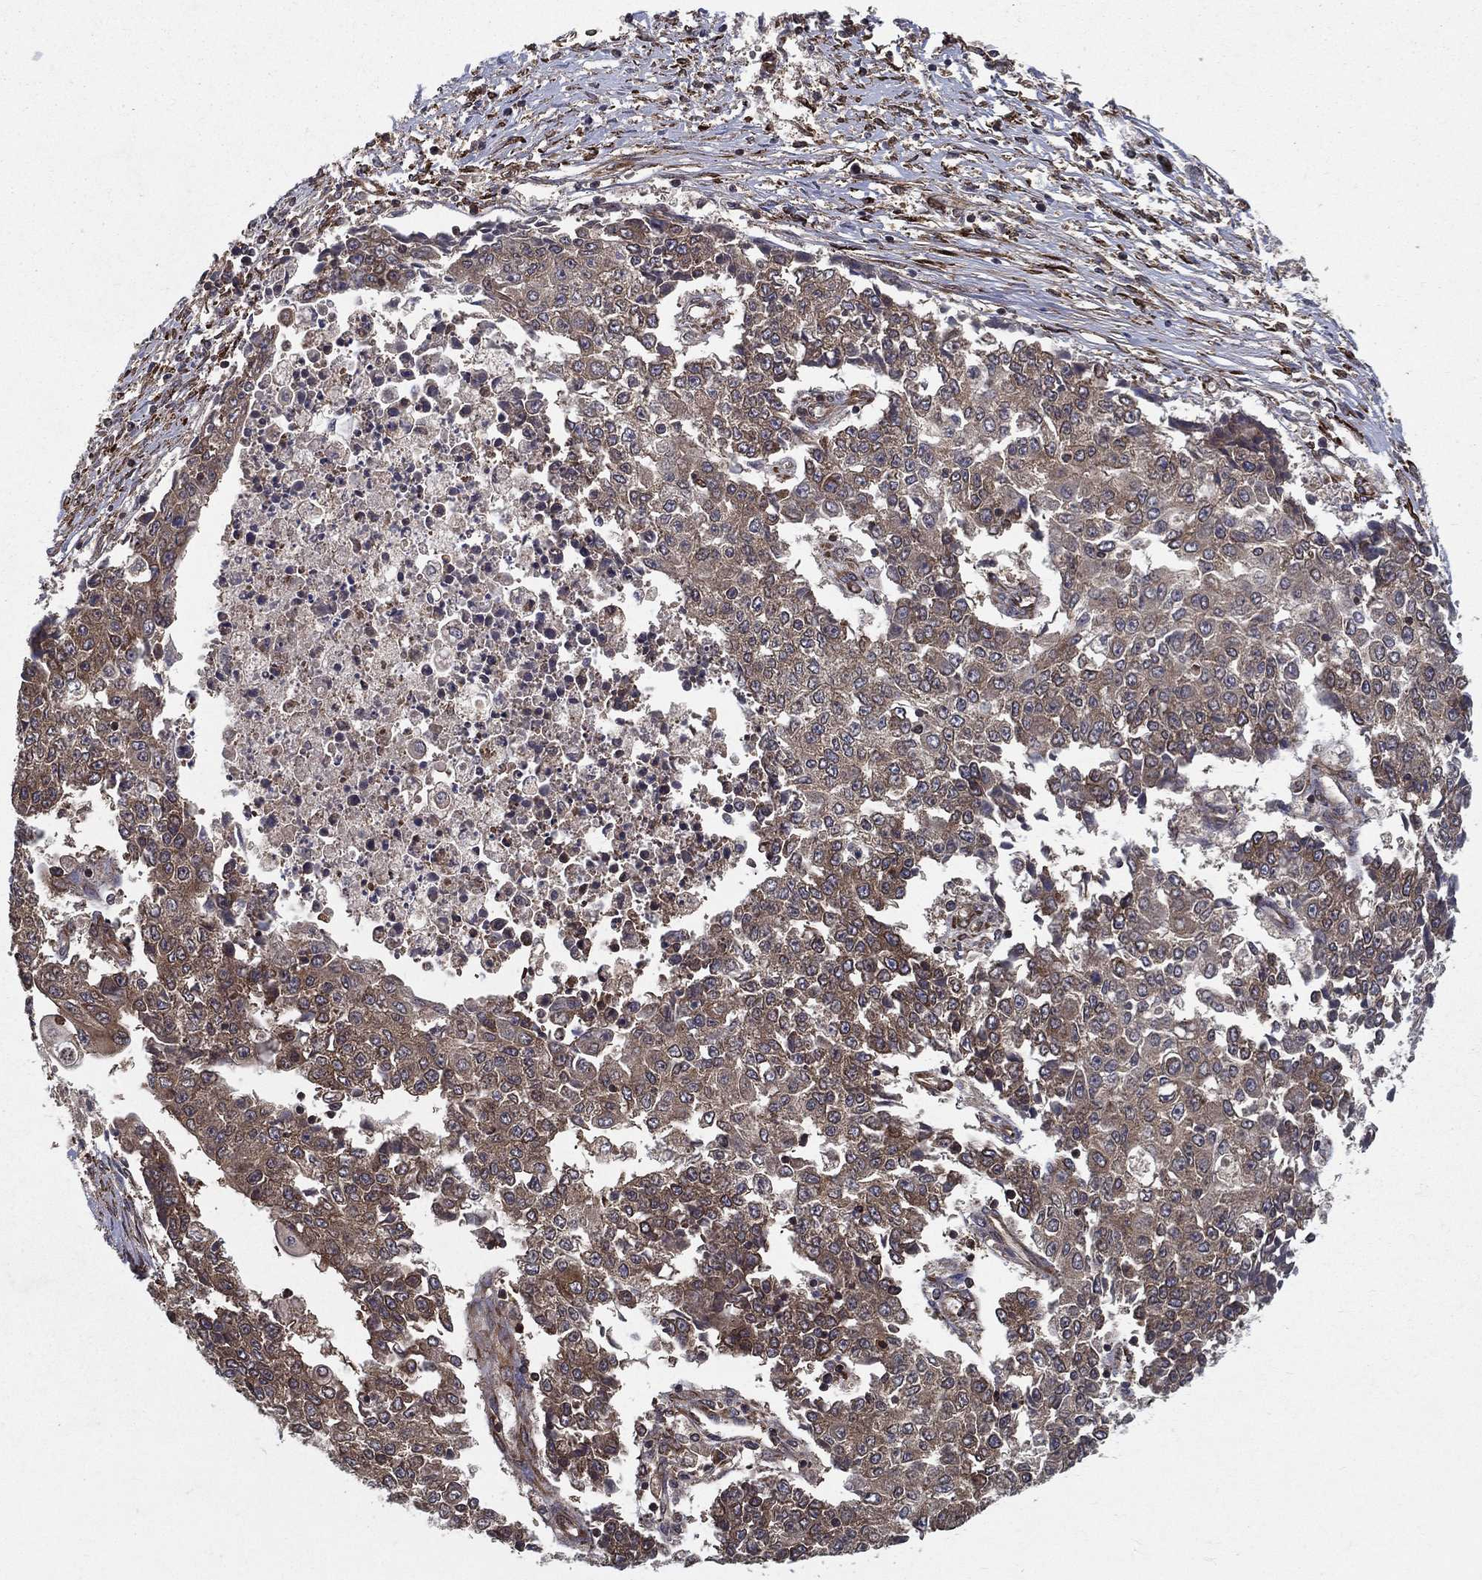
{"staining": {"intensity": "moderate", "quantity": "<25%", "location": "cytoplasmic/membranous"}, "tissue": "ovarian cancer", "cell_type": "Tumor cells", "image_type": "cancer", "snomed": [{"axis": "morphology", "description": "Carcinoma, endometroid"}, {"axis": "topography", "description": "Ovary"}], "caption": "Human endometroid carcinoma (ovarian) stained with a protein marker shows moderate staining in tumor cells.", "gene": "CERS2", "patient": {"sex": "female", "age": 42}}